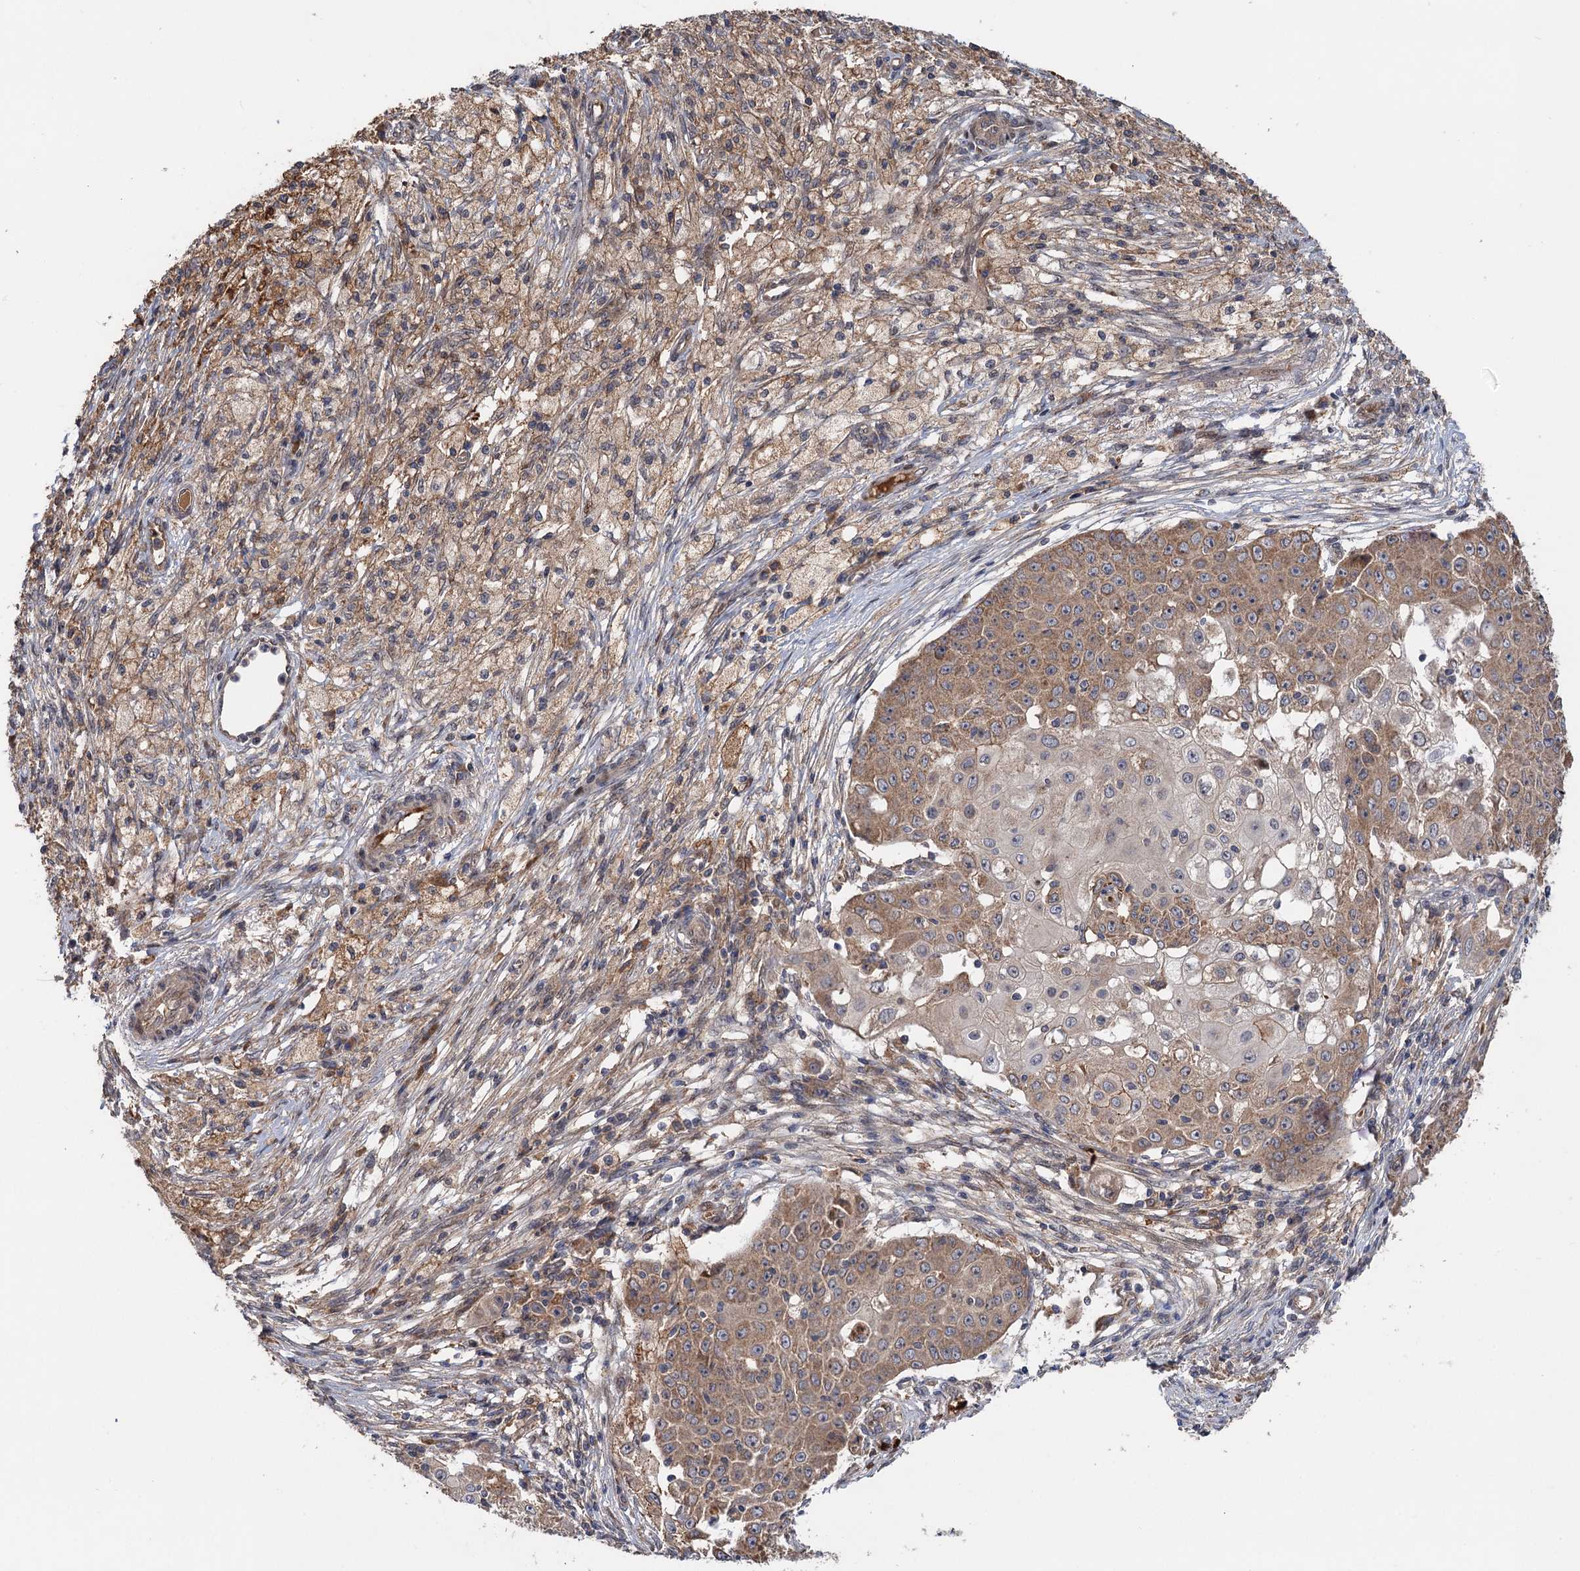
{"staining": {"intensity": "moderate", "quantity": "25%-75%", "location": "cytoplasmic/membranous"}, "tissue": "ovarian cancer", "cell_type": "Tumor cells", "image_type": "cancer", "snomed": [{"axis": "morphology", "description": "Carcinoma, endometroid"}, {"axis": "topography", "description": "Ovary"}], "caption": "A high-resolution image shows immunohistochemistry (IHC) staining of ovarian cancer (endometroid carcinoma), which exhibits moderate cytoplasmic/membranous expression in approximately 25%-75% of tumor cells. Using DAB (brown) and hematoxylin (blue) stains, captured at high magnification using brightfield microscopy.", "gene": "SNX32", "patient": {"sex": "female", "age": 42}}